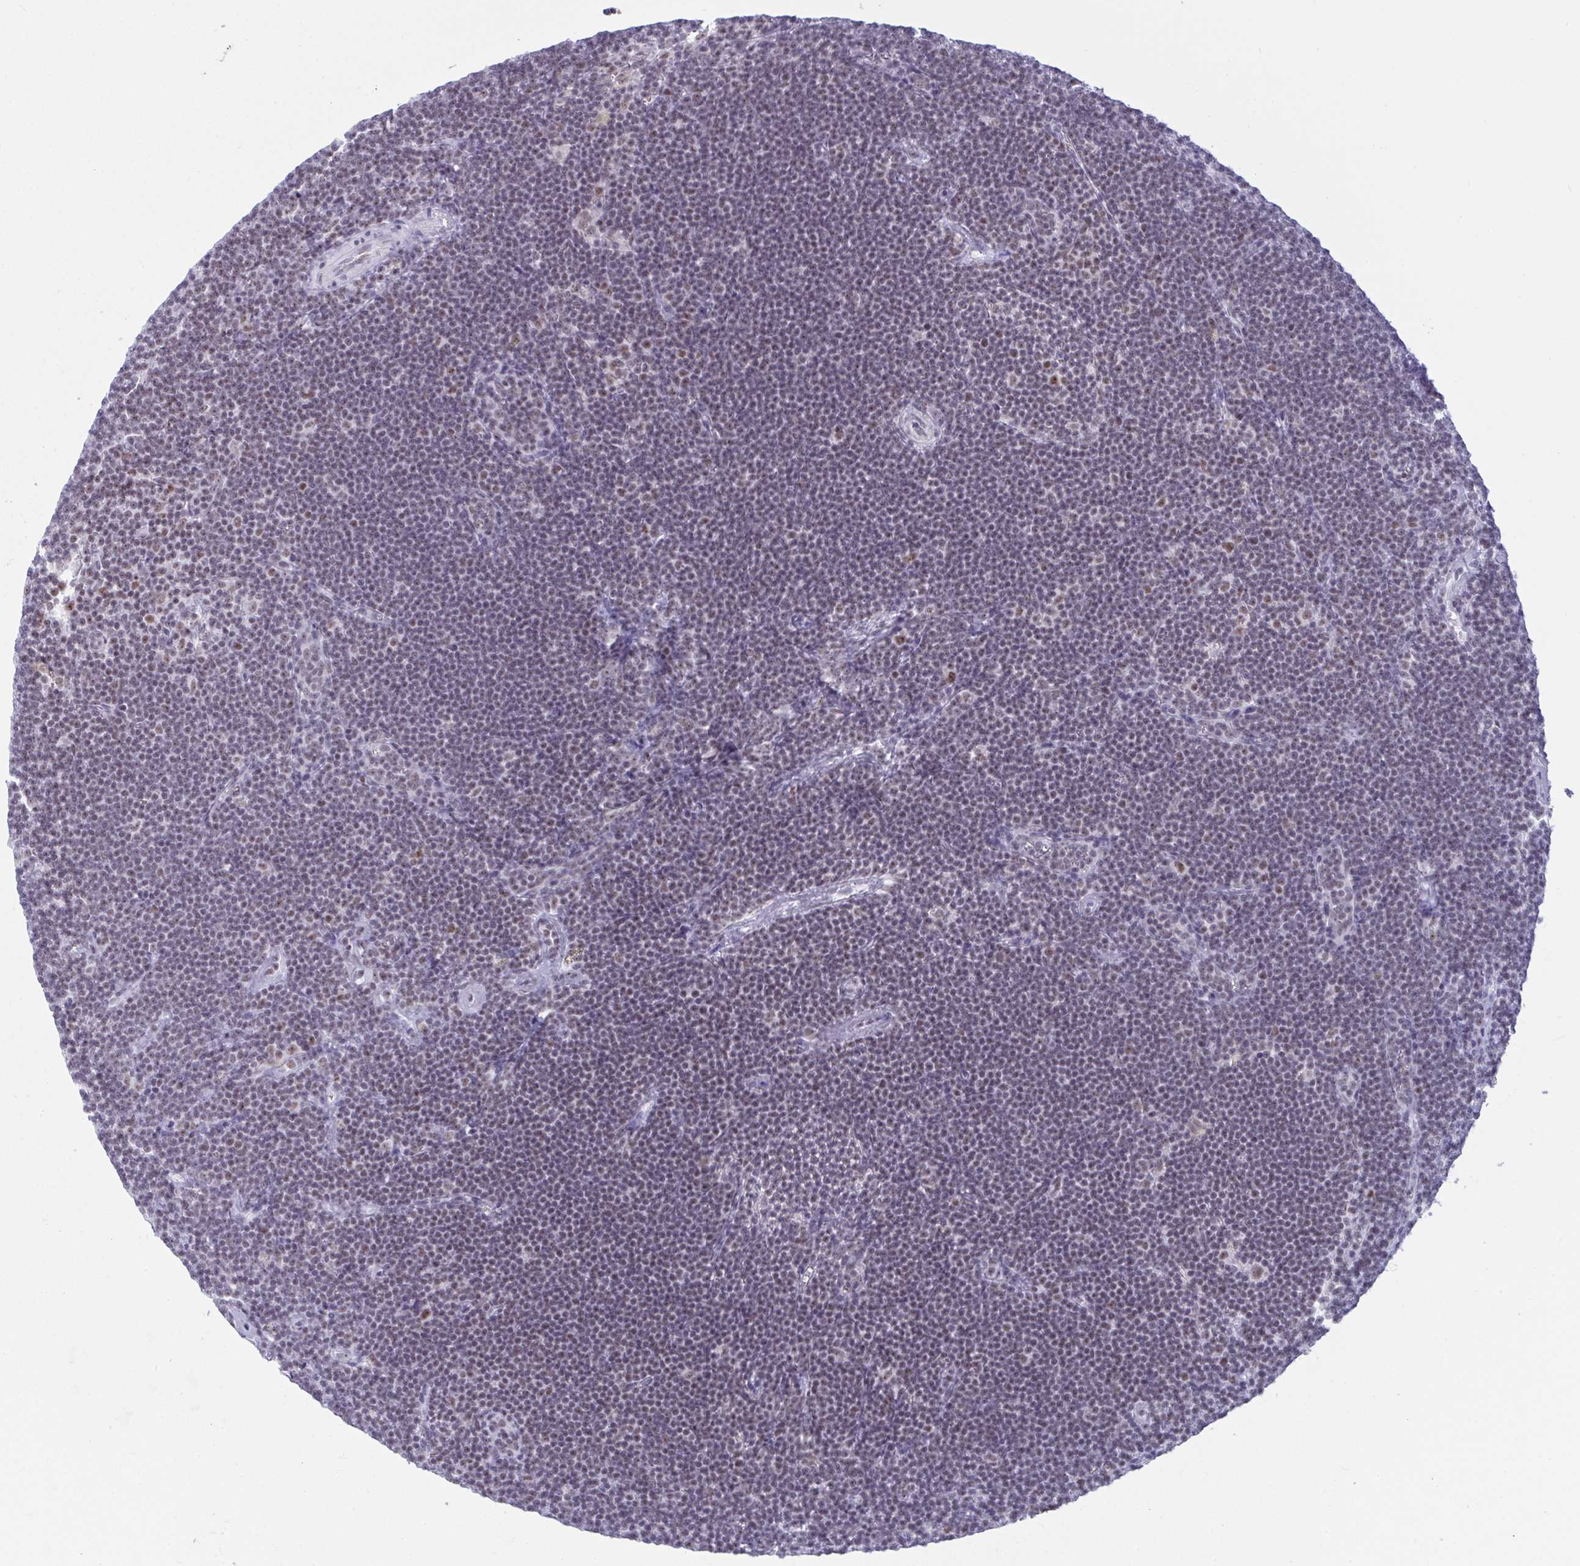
{"staining": {"intensity": "weak", "quantity": "<25%", "location": "nuclear"}, "tissue": "lymphoma", "cell_type": "Tumor cells", "image_type": "cancer", "snomed": [{"axis": "morphology", "description": "Malignant lymphoma, non-Hodgkin's type, Low grade"}, {"axis": "topography", "description": "Lymph node"}], "caption": "Tumor cells show no significant staining in lymphoma.", "gene": "SUPT16H", "patient": {"sex": "female", "age": 73}}